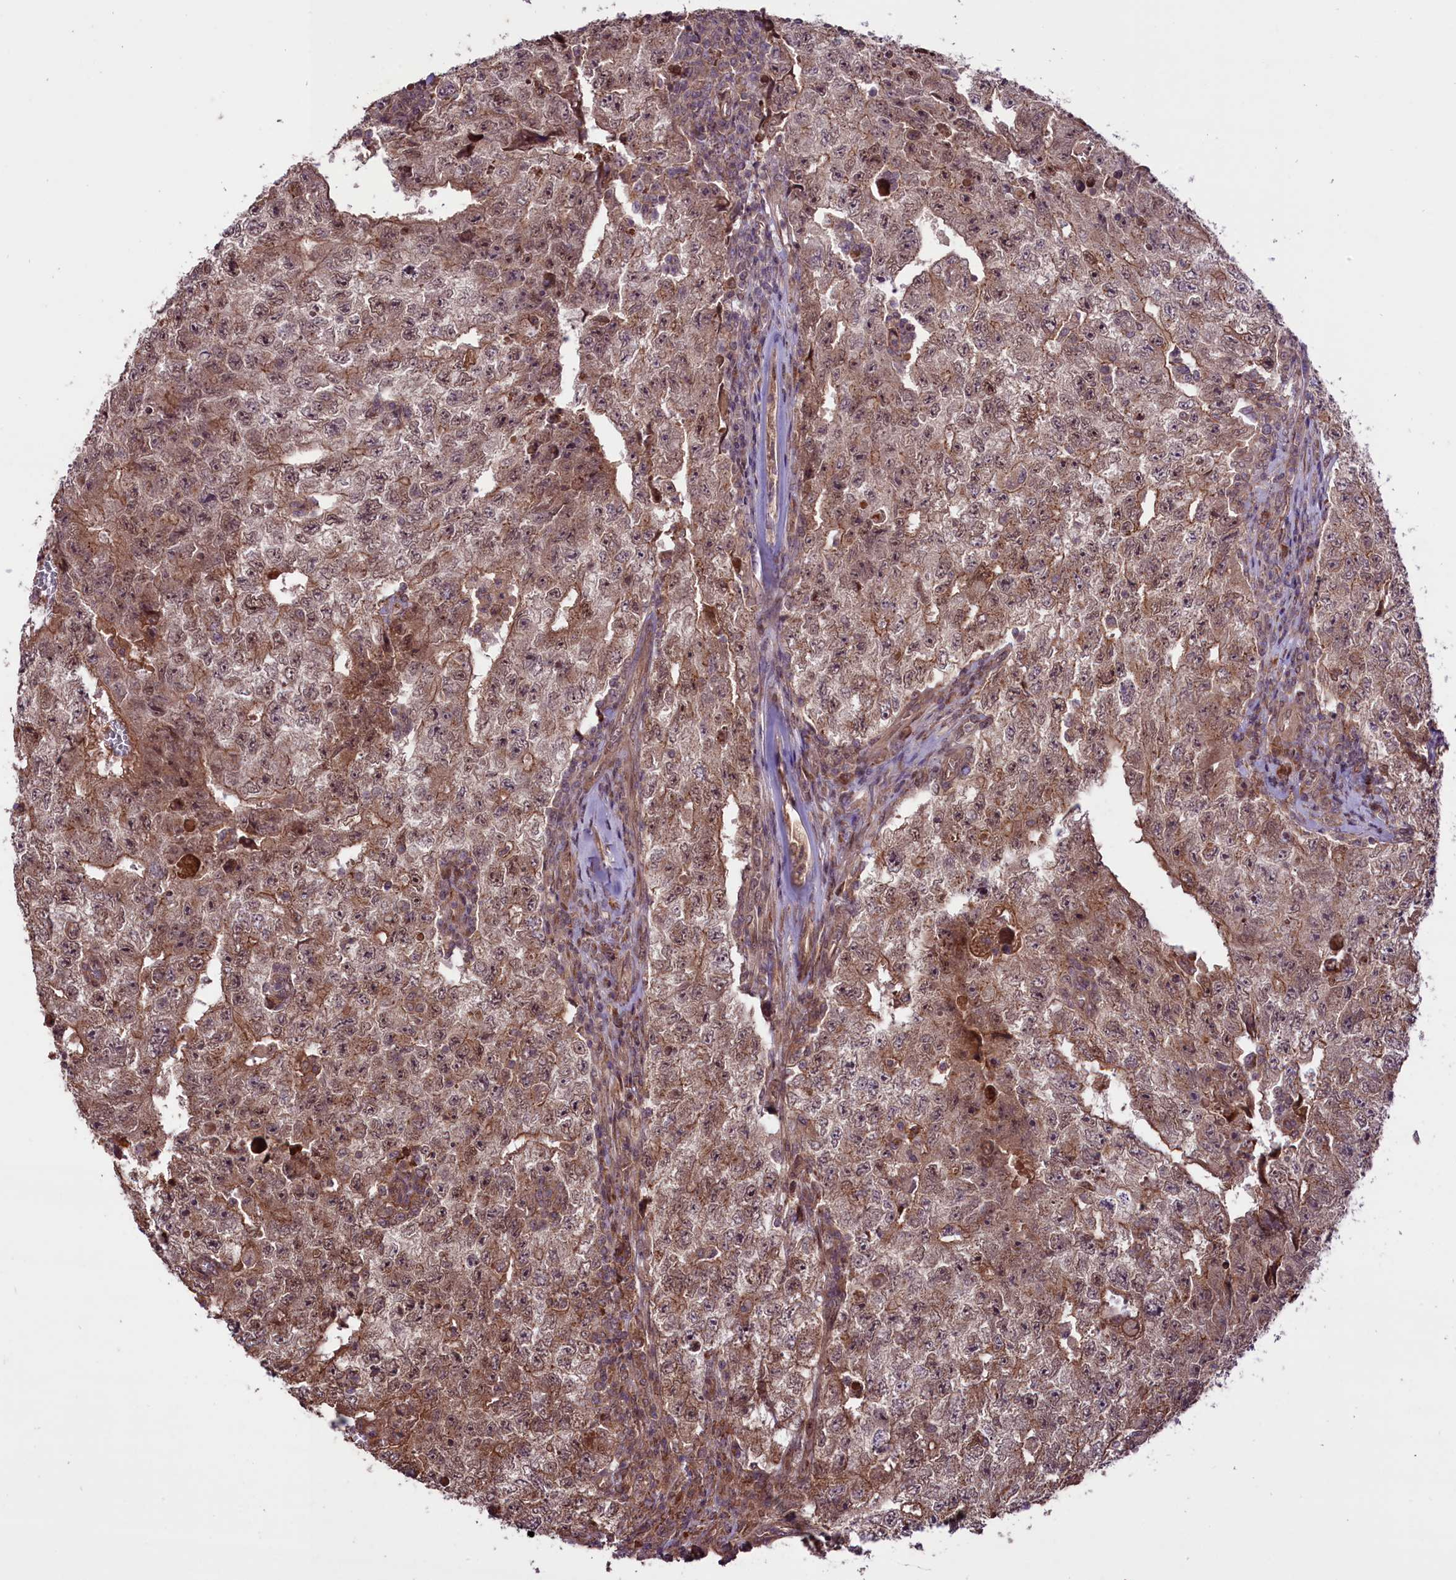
{"staining": {"intensity": "moderate", "quantity": ">75%", "location": "cytoplasmic/membranous,nuclear"}, "tissue": "testis cancer", "cell_type": "Tumor cells", "image_type": "cancer", "snomed": [{"axis": "morphology", "description": "Carcinoma, Embryonal, NOS"}, {"axis": "topography", "description": "Testis"}], "caption": "IHC staining of testis embryonal carcinoma, which displays medium levels of moderate cytoplasmic/membranous and nuclear staining in about >75% of tumor cells indicating moderate cytoplasmic/membranous and nuclear protein staining. The staining was performed using DAB (brown) for protein detection and nuclei were counterstained in hematoxylin (blue).", "gene": "HDAC5", "patient": {"sex": "male", "age": 17}}